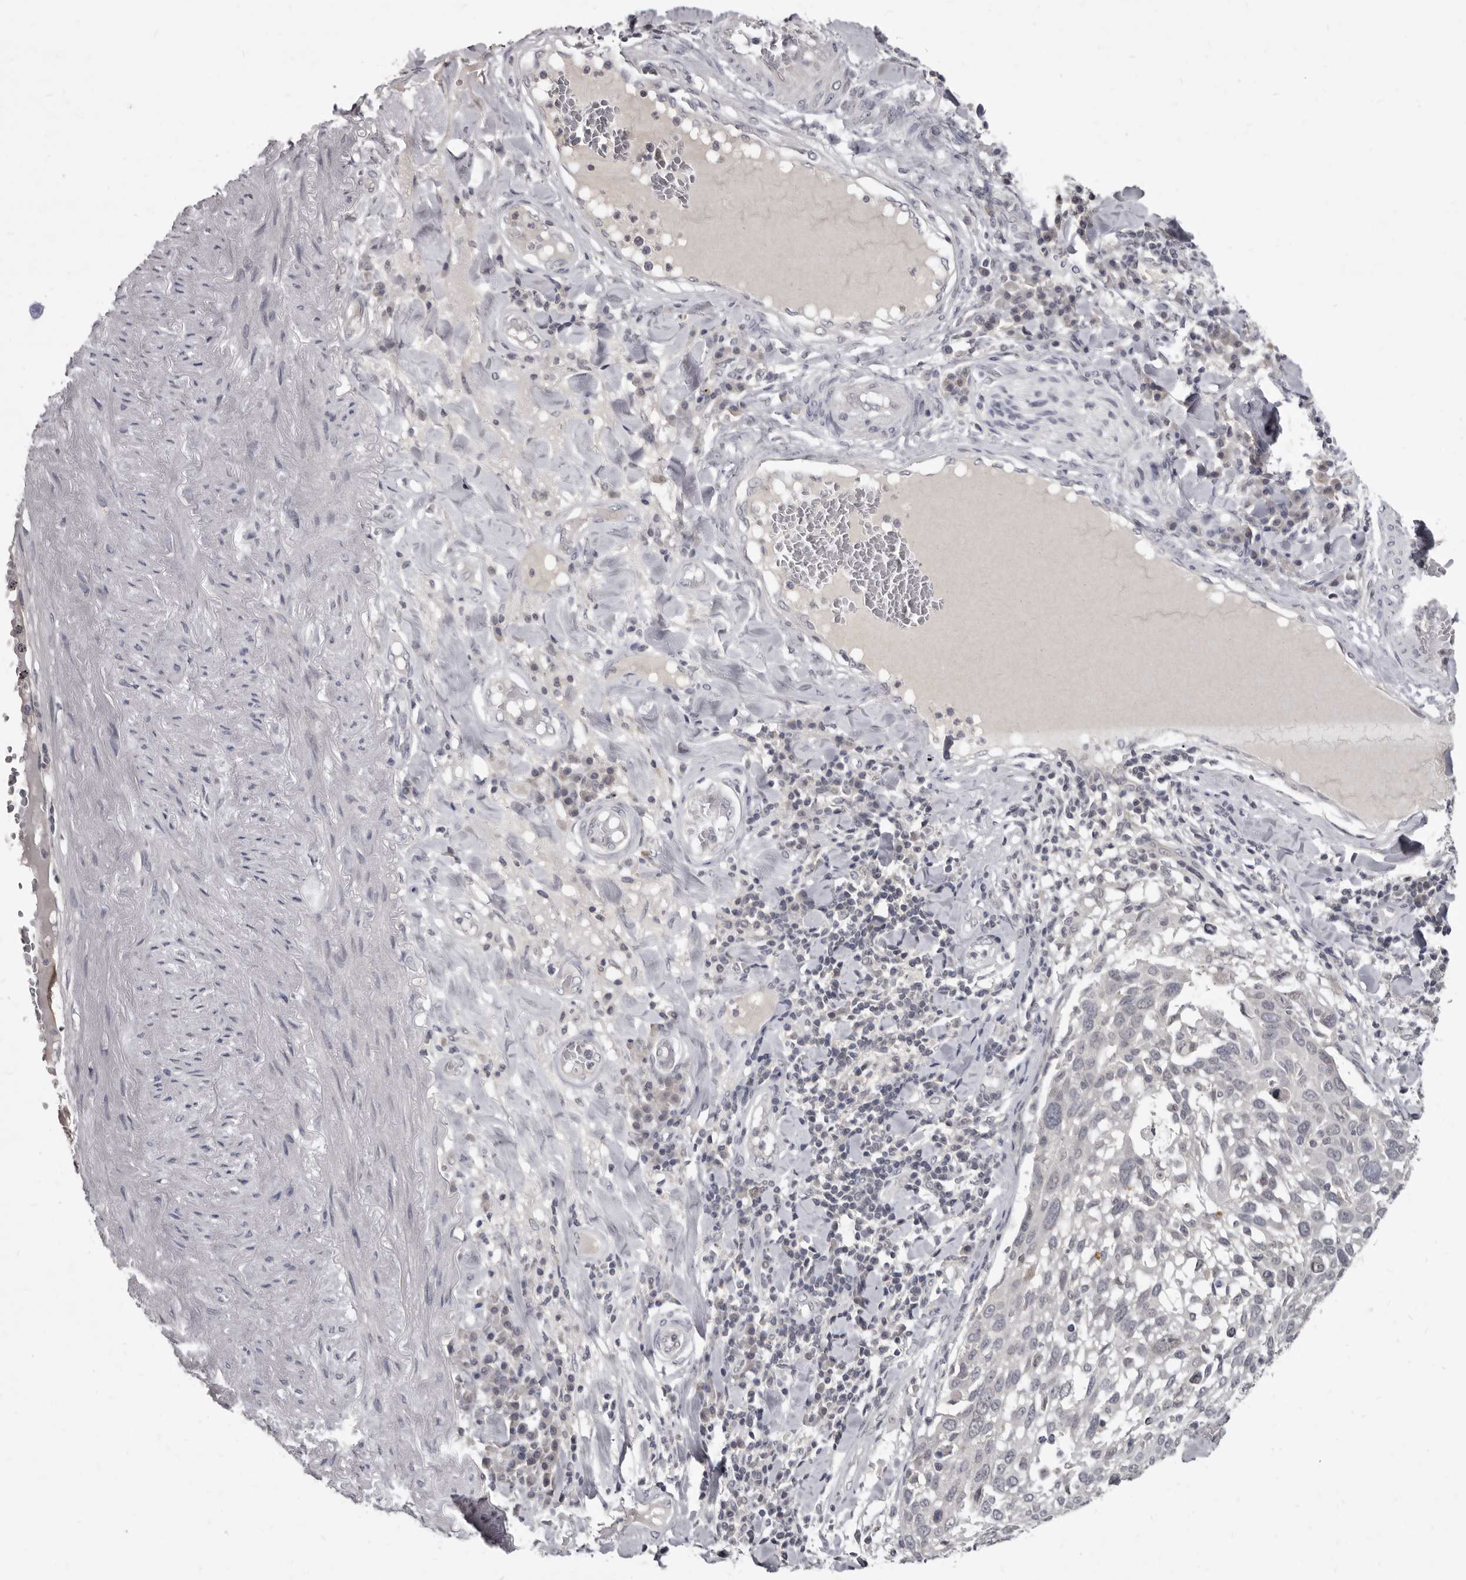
{"staining": {"intensity": "negative", "quantity": "none", "location": "none"}, "tissue": "lung cancer", "cell_type": "Tumor cells", "image_type": "cancer", "snomed": [{"axis": "morphology", "description": "Squamous cell carcinoma, NOS"}, {"axis": "topography", "description": "Lung"}], "caption": "Immunohistochemistry (IHC) of lung squamous cell carcinoma exhibits no expression in tumor cells.", "gene": "SULT1E1", "patient": {"sex": "male", "age": 65}}